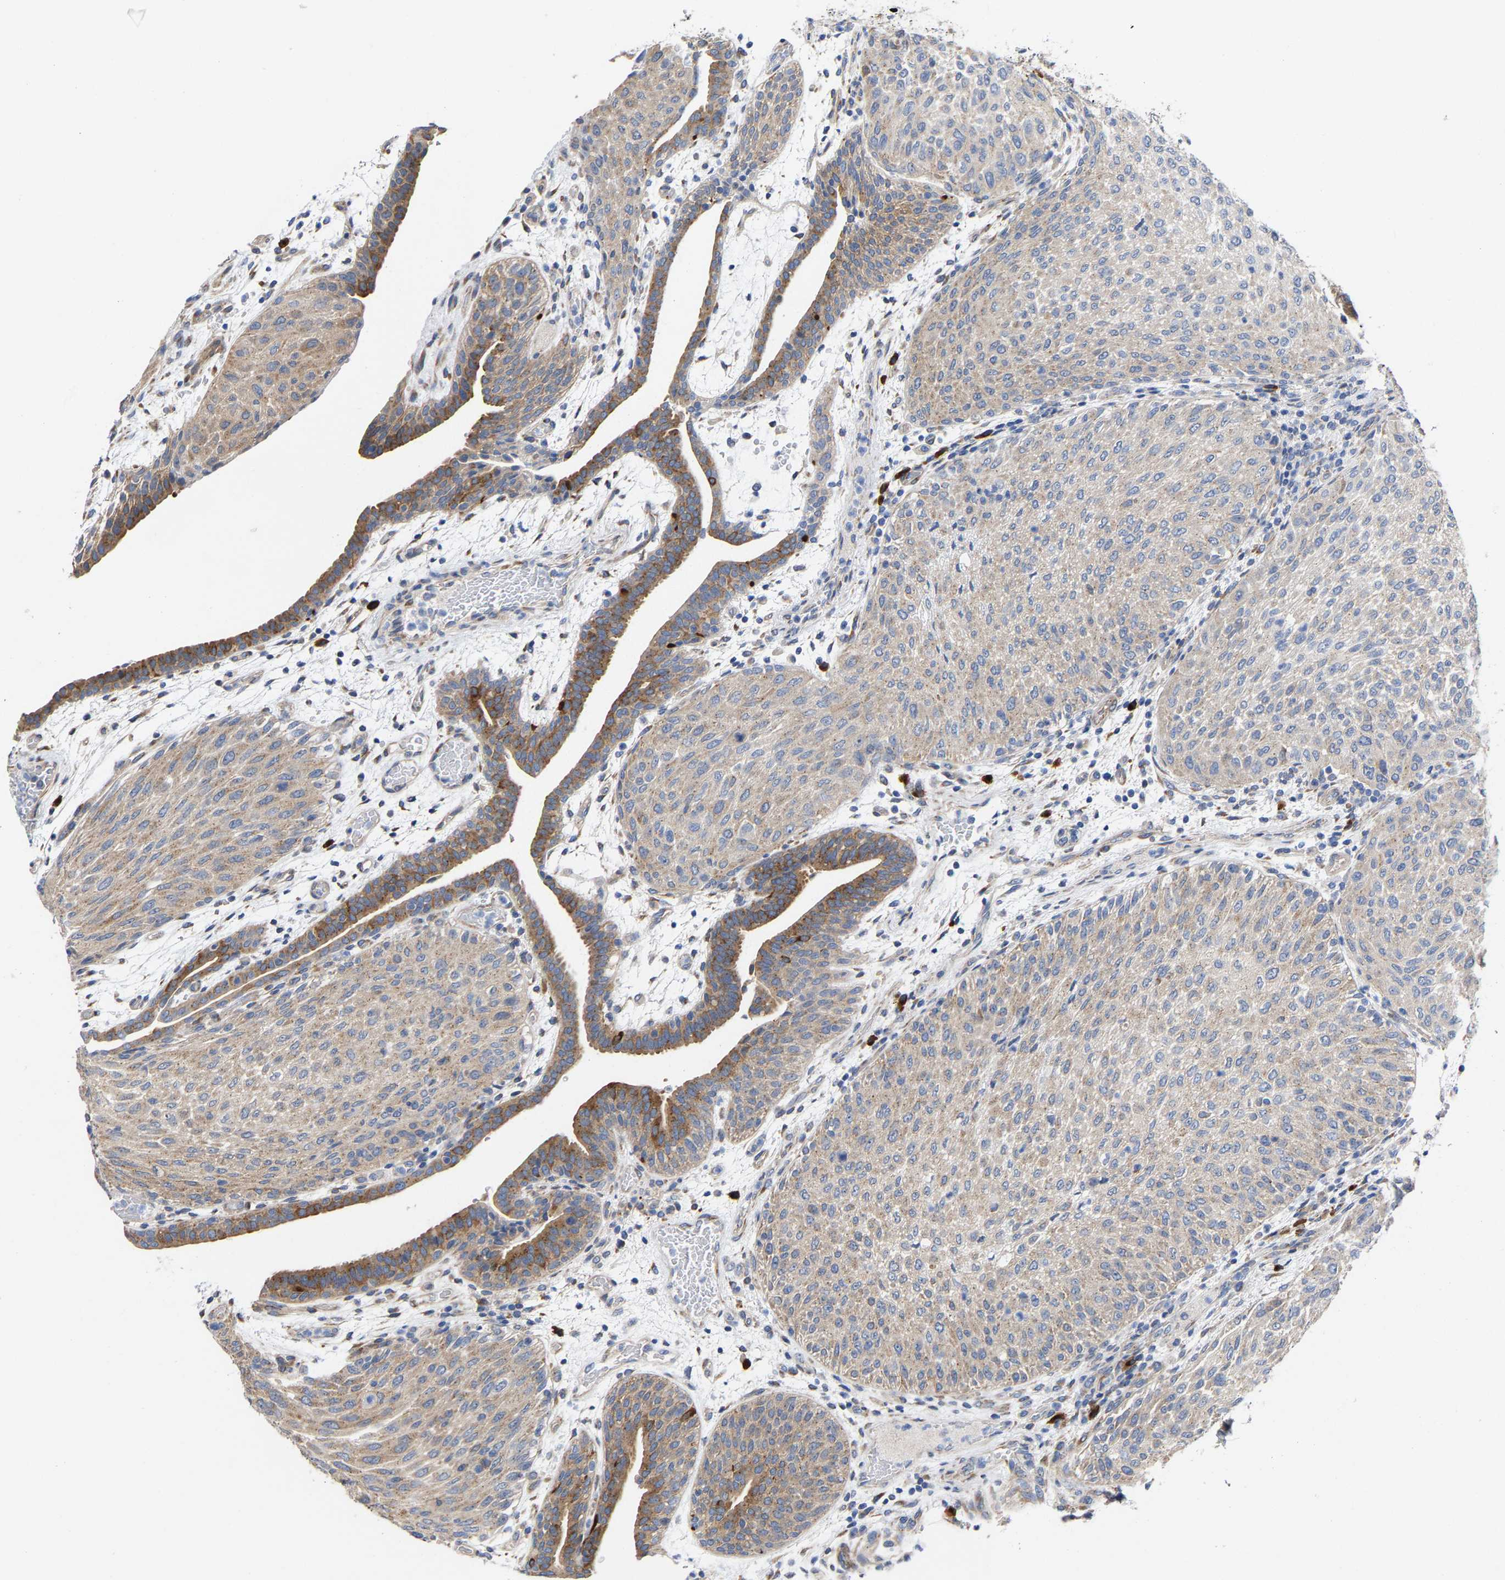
{"staining": {"intensity": "weak", "quantity": "25%-75%", "location": "cytoplasmic/membranous"}, "tissue": "urothelial cancer", "cell_type": "Tumor cells", "image_type": "cancer", "snomed": [{"axis": "morphology", "description": "Urothelial carcinoma, Low grade"}, {"axis": "morphology", "description": "Urothelial carcinoma, High grade"}, {"axis": "topography", "description": "Urinary bladder"}], "caption": "Urothelial cancer tissue demonstrates weak cytoplasmic/membranous positivity in about 25%-75% of tumor cells, visualized by immunohistochemistry.", "gene": "PPP1R15A", "patient": {"sex": "male", "age": 35}}